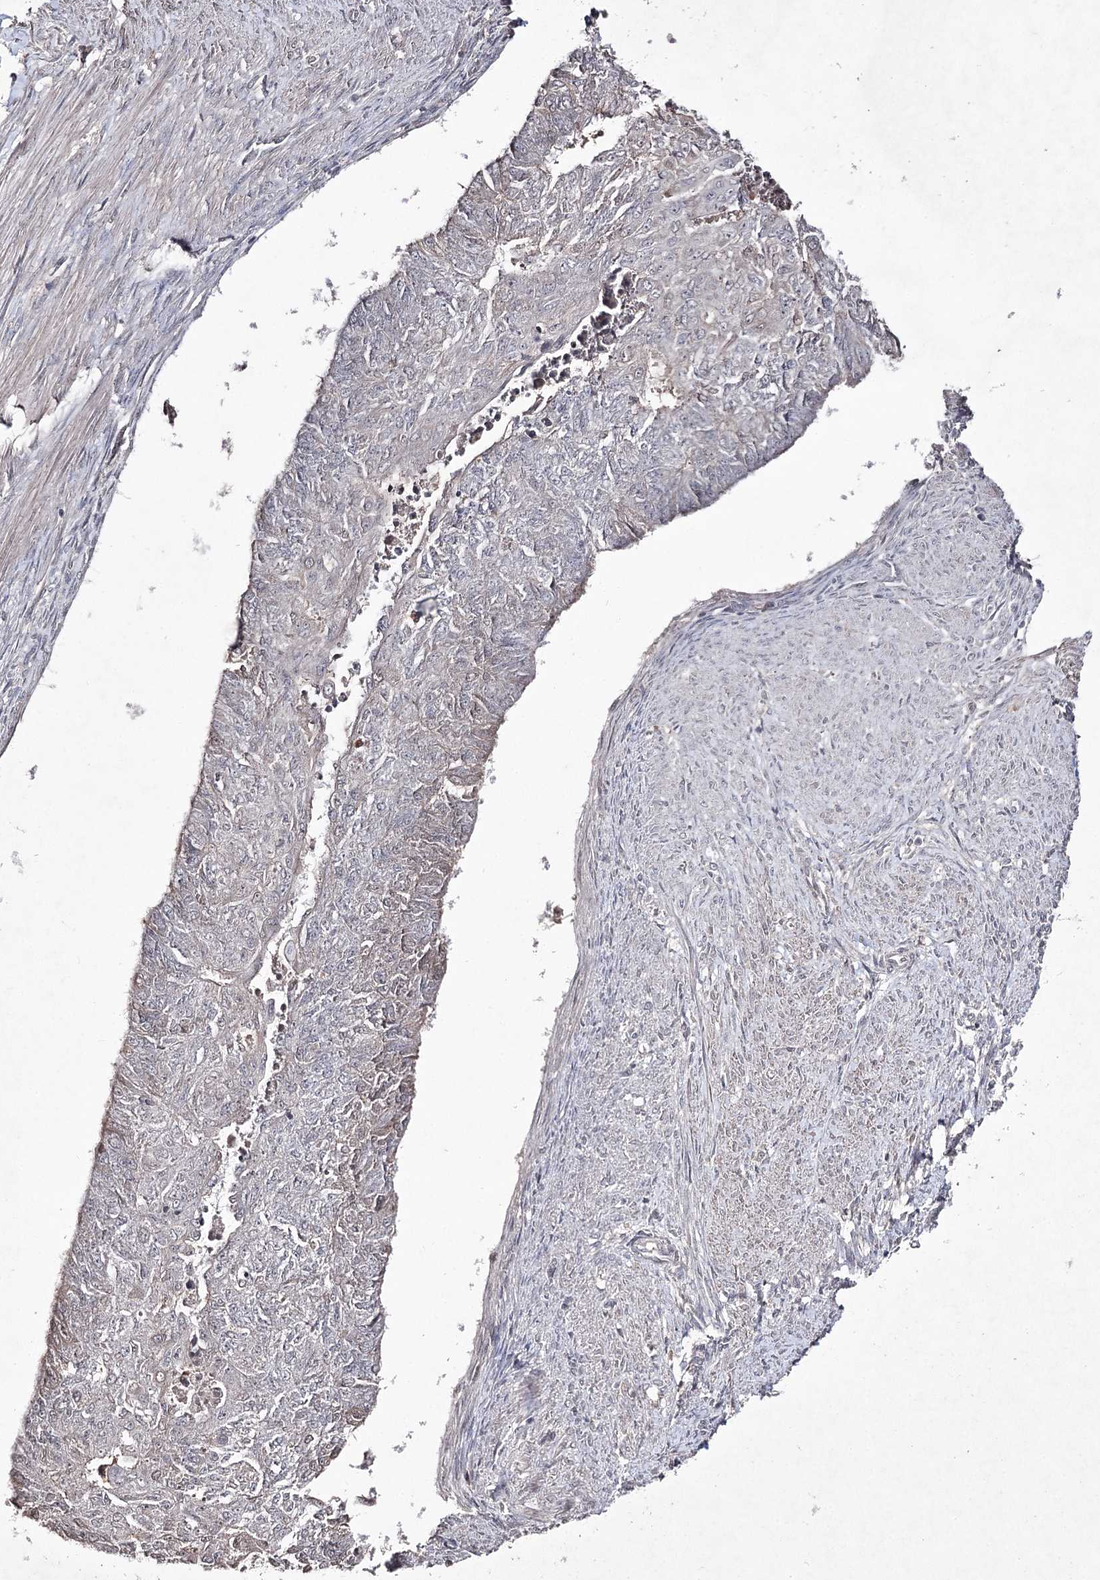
{"staining": {"intensity": "negative", "quantity": "none", "location": "none"}, "tissue": "endometrial cancer", "cell_type": "Tumor cells", "image_type": "cancer", "snomed": [{"axis": "morphology", "description": "Adenocarcinoma, NOS"}, {"axis": "topography", "description": "Endometrium"}], "caption": "IHC of endometrial cancer (adenocarcinoma) exhibits no staining in tumor cells. Brightfield microscopy of immunohistochemistry (IHC) stained with DAB (3,3'-diaminobenzidine) (brown) and hematoxylin (blue), captured at high magnification.", "gene": "SYNGR3", "patient": {"sex": "female", "age": 32}}